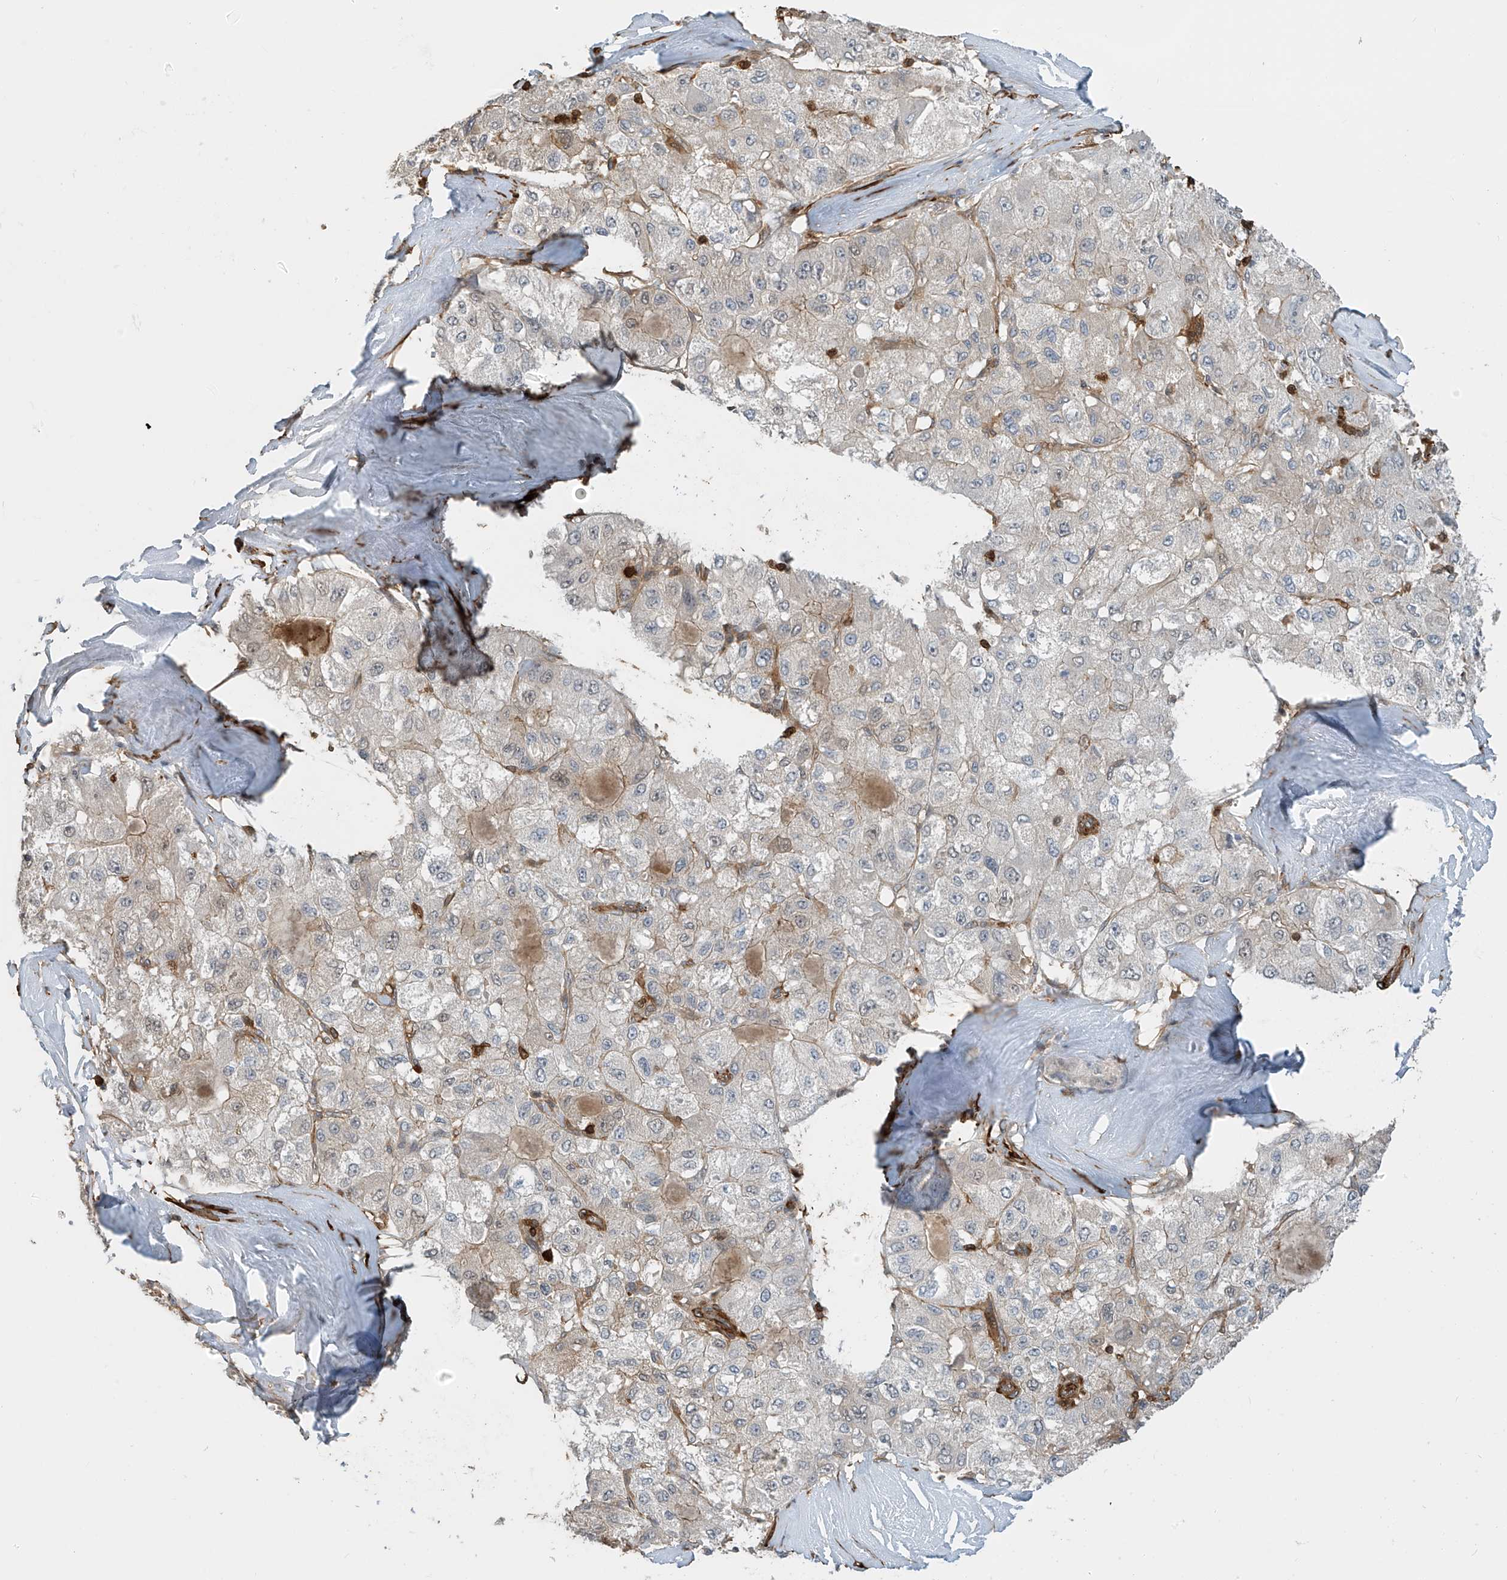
{"staining": {"intensity": "weak", "quantity": "<25%", "location": "cytoplasmic/membranous"}, "tissue": "liver cancer", "cell_type": "Tumor cells", "image_type": "cancer", "snomed": [{"axis": "morphology", "description": "Carcinoma, Hepatocellular, NOS"}, {"axis": "topography", "description": "Liver"}], "caption": "An image of liver cancer (hepatocellular carcinoma) stained for a protein demonstrates no brown staining in tumor cells. The staining is performed using DAB brown chromogen with nuclei counter-stained in using hematoxylin.", "gene": "SH3BGRL3", "patient": {"sex": "male", "age": 80}}